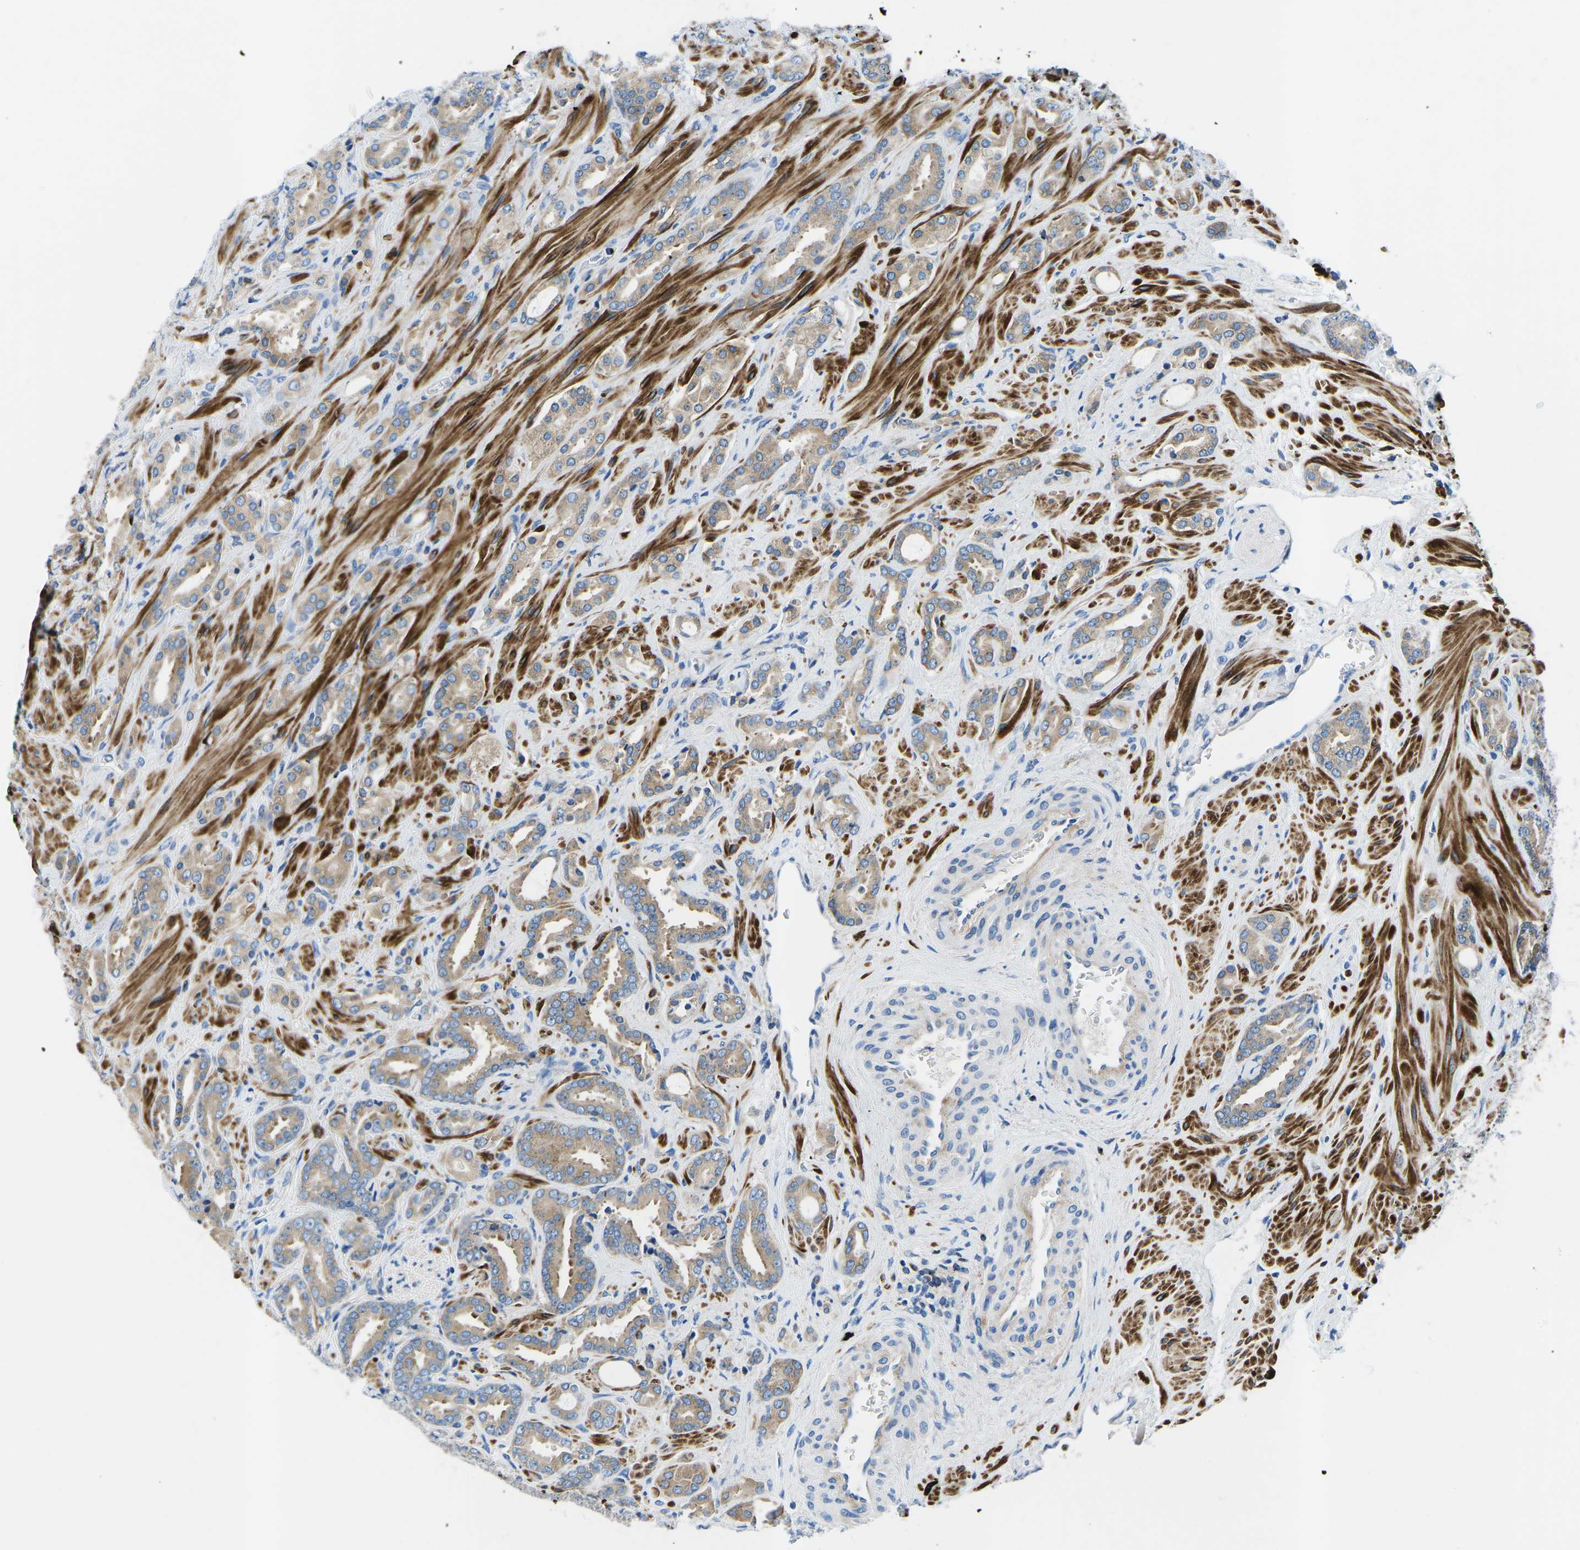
{"staining": {"intensity": "weak", "quantity": ">75%", "location": "cytoplasmic/membranous"}, "tissue": "prostate cancer", "cell_type": "Tumor cells", "image_type": "cancer", "snomed": [{"axis": "morphology", "description": "Adenocarcinoma, High grade"}, {"axis": "topography", "description": "Prostate"}], "caption": "This is a histology image of immunohistochemistry (IHC) staining of prostate high-grade adenocarcinoma, which shows weak staining in the cytoplasmic/membranous of tumor cells.", "gene": "MC4R", "patient": {"sex": "male", "age": 64}}